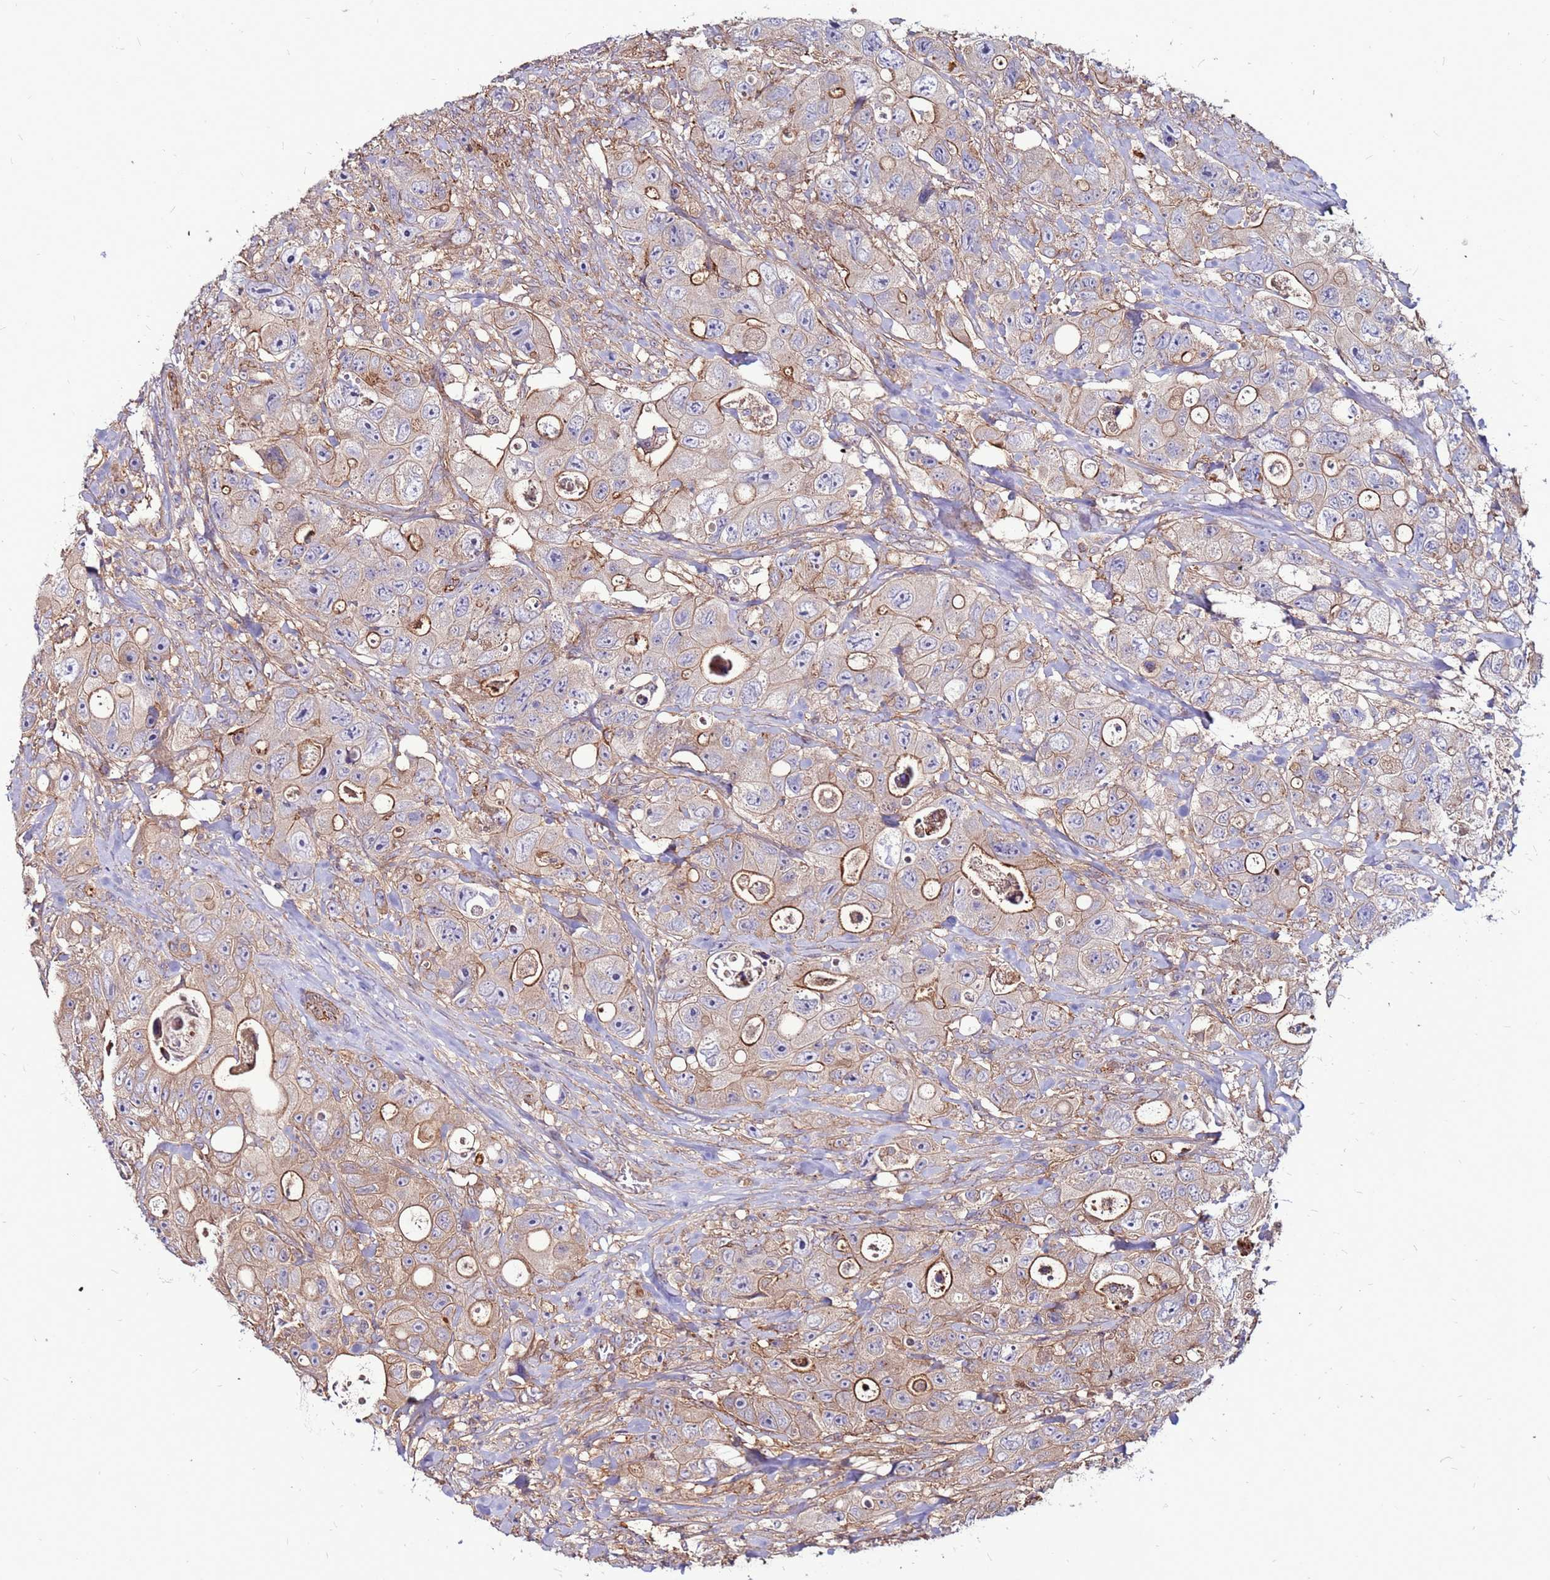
{"staining": {"intensity": "strong", "quantity": "25%-75%", "location": "cytoplasmic/membranous"}, "tissue": "colorectal cancer", "cell_type": "Tumor cells", "image_type": "cancer", "snomed": [{"axis": "morphology", "description": "Adenocarcinoma, NOS"}, {"axis": "topography", "description": "Colon"}], "caption": "Colorectal cancer stained with IHC exhibits strong cytoplasmic/membranous positivity in approximately 25%-75% of tumor cells.", "gene": "NRN1L", "patient": {"sex": "female", "age": 46}}